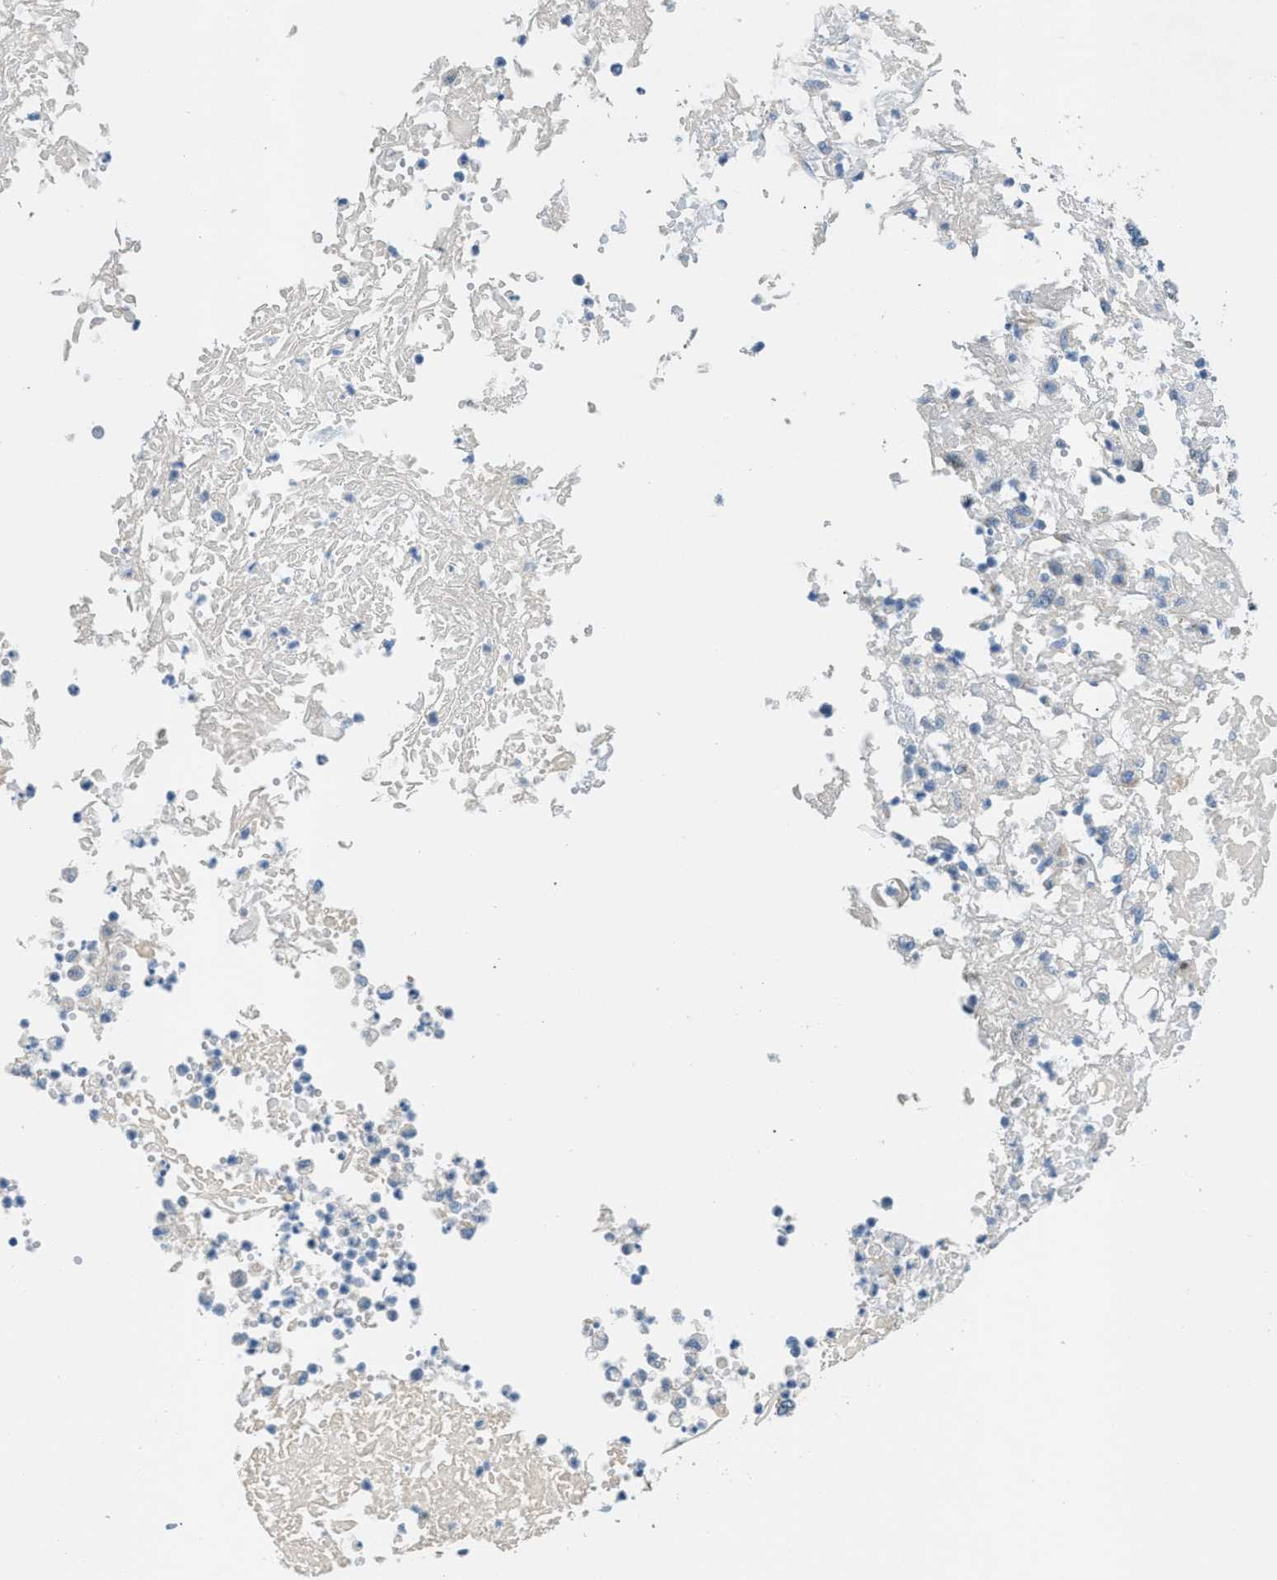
{"staining": {"intensity": "strong", "quantity": "<25%", "location": "nuclear"}, "tissue": "skin cancer", "cell_type": "Tumor cells", "image_type": "cancer", "snomed": [{"axis": "morphology", "description": "Normal tissue, NOS"}, {"axis": "morphology", "description": "Basal cell carcinoma"}, {"axis": "topography", "description": "Skin"}], "caption": "Skin cancer tissue shows strong nuclear expression in about <25% of tumor cells", "gene": "ORC6", "patient": {"sex": "male", "age": 87}}